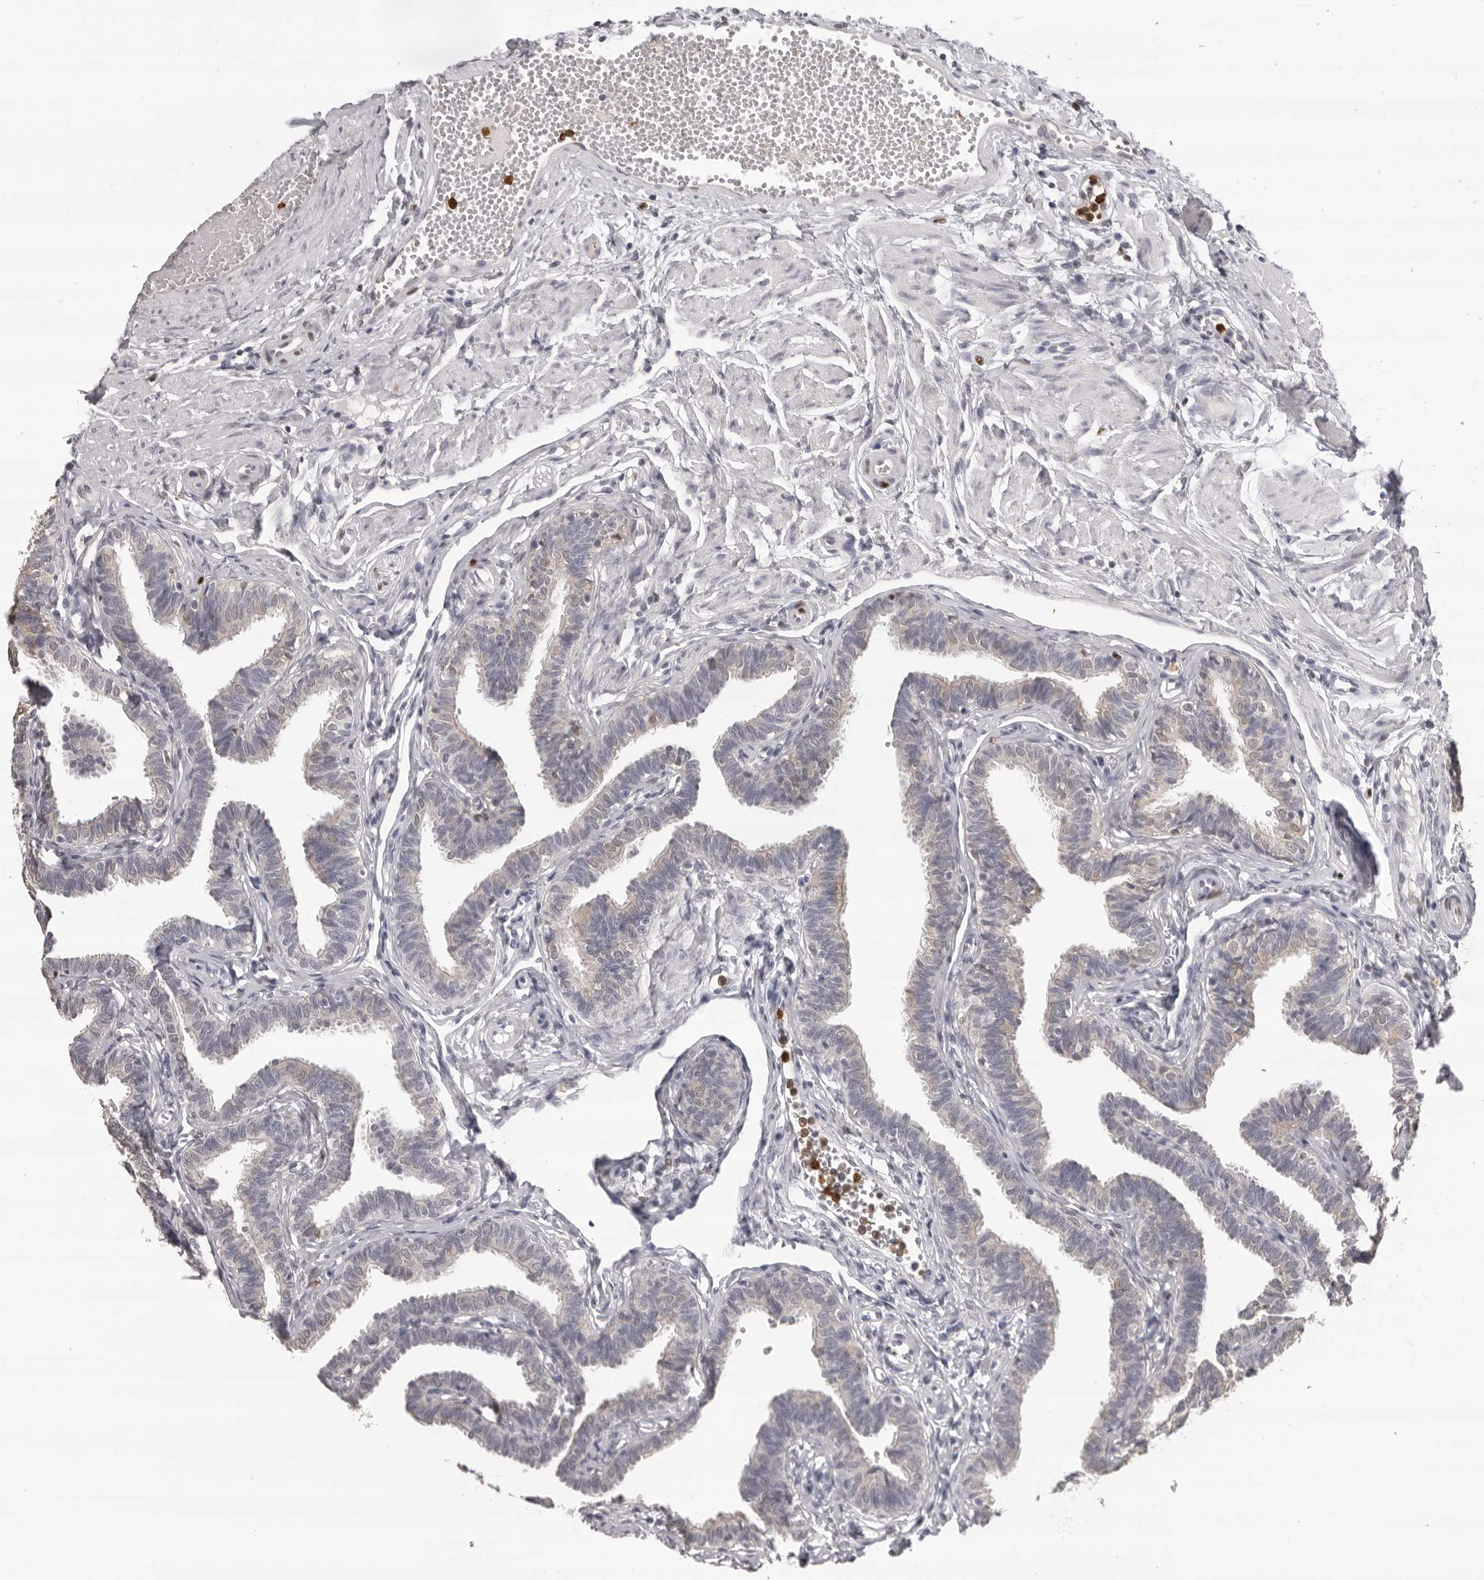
{"staining": {"intensity": "weak", "quantity": "25%-75%", "location": "cytoplasmic/membranous"}, "tissue": "fallopian tube", "cell_type": "Glandular cells", "image_type": "normal", "snomed": [{"axis": "morphology", "description": "Normal tissue, NOS"}, {"axis": "topography", "description": "Fallopian tube"}, {"axis": "topography", "description": "Ovary"}], "caption": "The photomicrograph demonstrates staining of unremarkable fallopian tube, revealing weak cytoplasmic/membranous protein positivity (brown color) within glandular cells. (DAB = brown stain, brightfield microscopy at high magnification).", "gene": "IL31", "patient": {"sex": "female", "age": 23}}